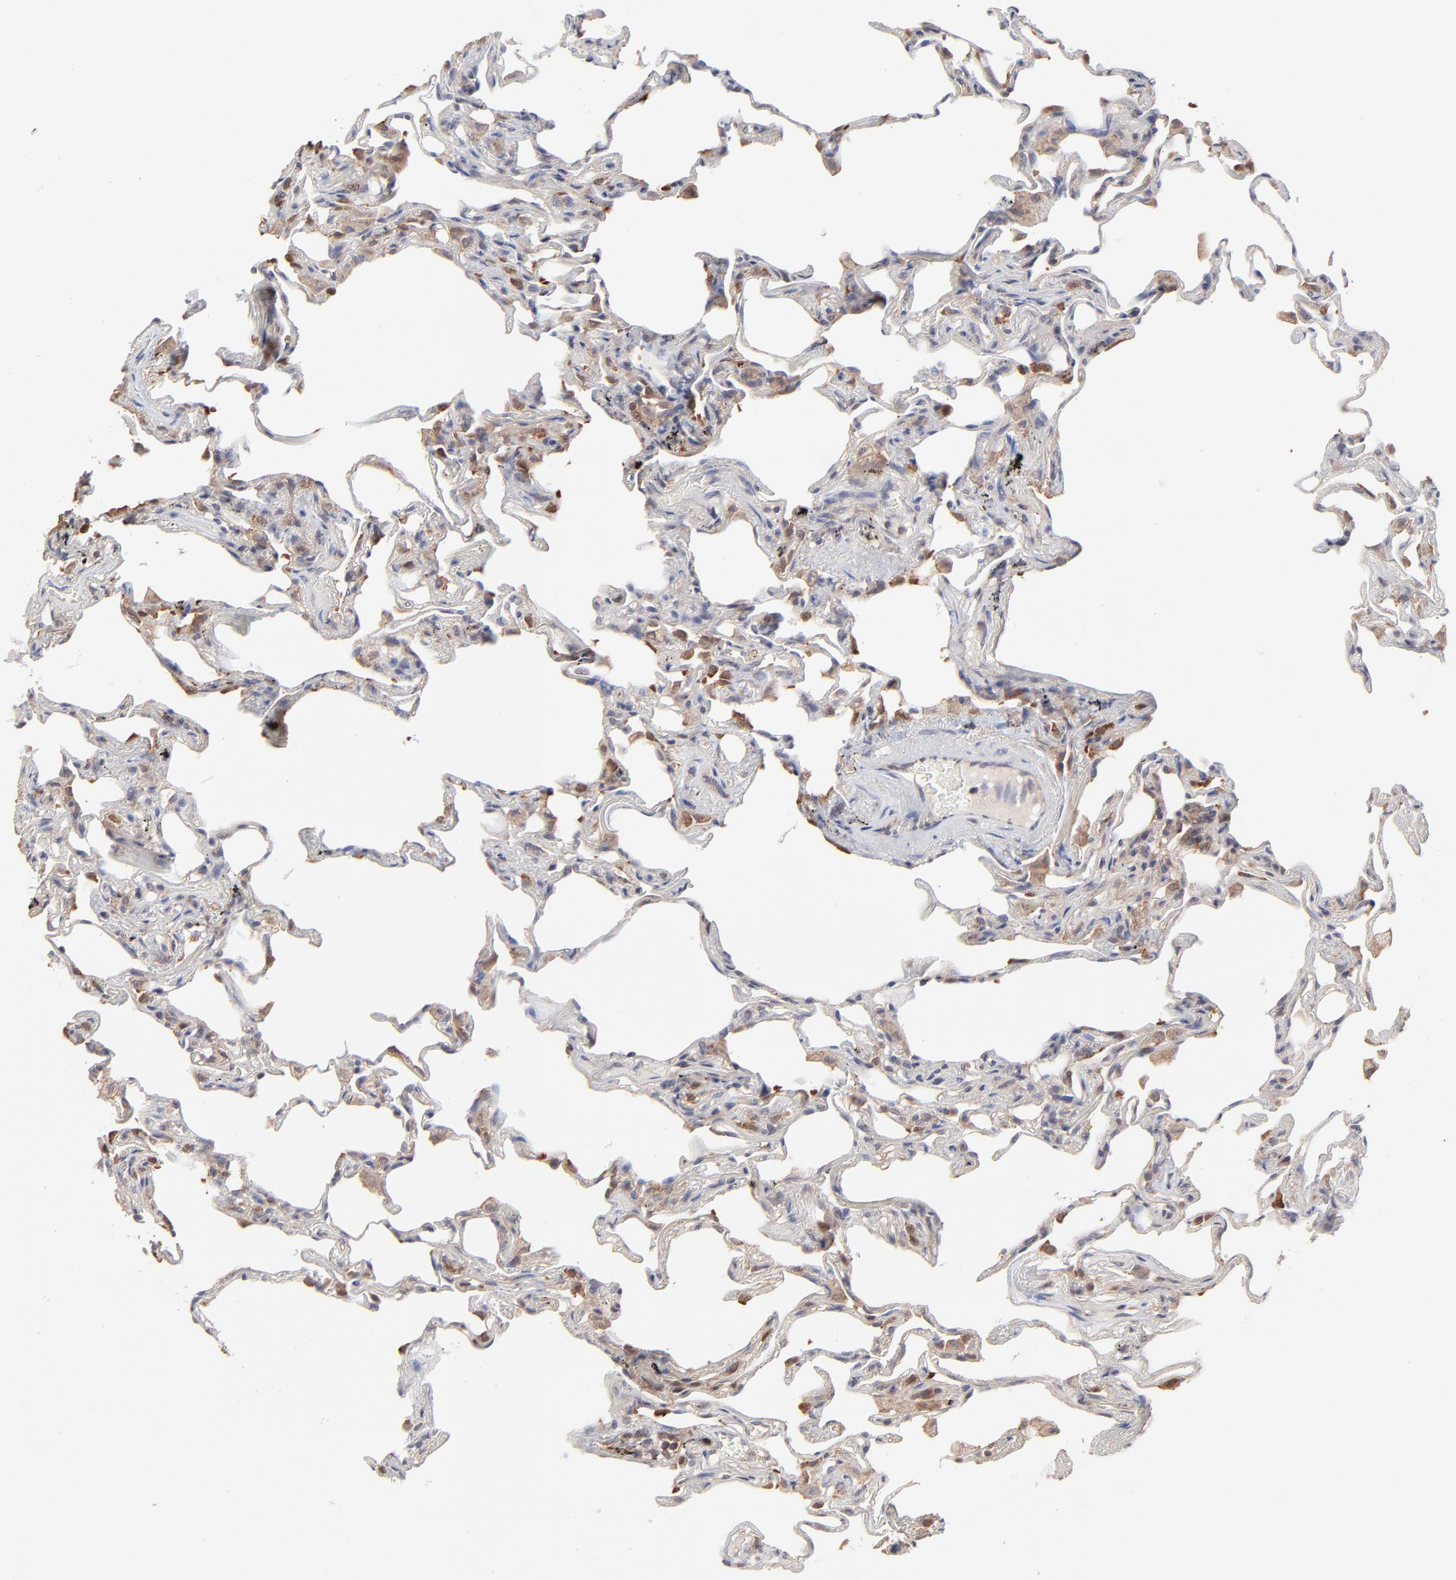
{"staining": {"intensity": "negative", "quantity": "none", "location": "none"}, "tissue": "lung", "cell_type": "Alveolar cells", "image_type": "normal", "snomed": [{"axis": "morphology", "description": "Normal tissue, NOS"}, {"axis": "morphology", "description": "Inflammation, NOS"}, {"axis": "topography", "description": "Lung"}], "caption": "High power microscopy image of an IHC photomicrograph of unremarkable lung, revealing no significant positivity in alveolar cells. (Brightfield microscopy of DAB immunohistochemistry (IHC) at high magnification).", "gene": "GART", "patient": {"sex": "male", "age": 69}}